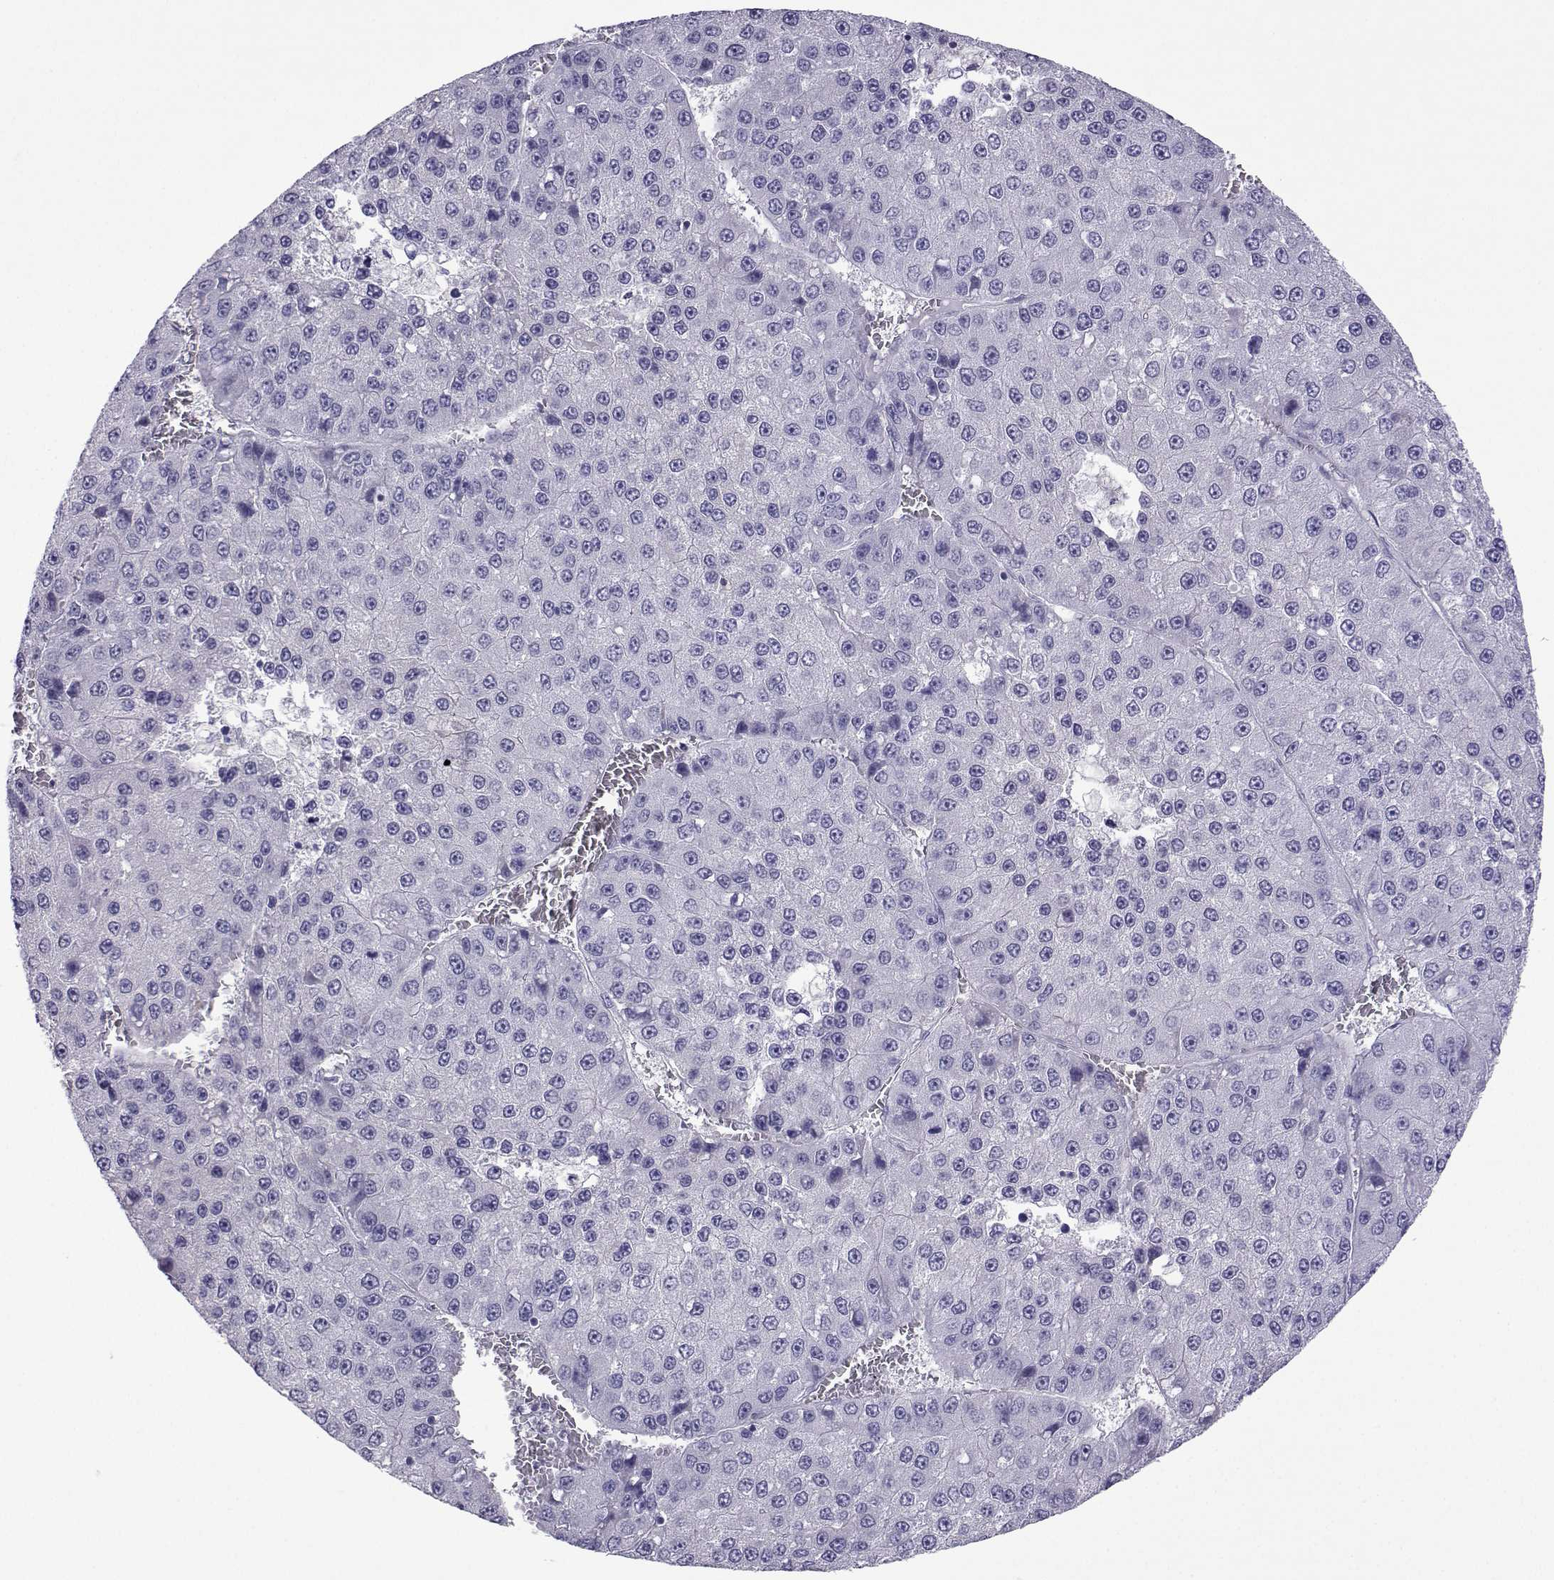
{"staining": {"intensity": "negative", "quantity": "none", "location": "none"}, "tissue": "liver cancer", "cell_type": "Tumor cells", "image_type": "cancer", "snomed": [{"axis": "morphology", "description": "Carcinoma, Hepatocellular, NOS"}, {"axis": "topography", "description": "Liver"}], "caption": "The image displays no significant expression in tumor cells of liver cancer. Nuclei are stained in blue.", "gene": "CFAP70", "patient": {"sex": "female", "age": 73}}